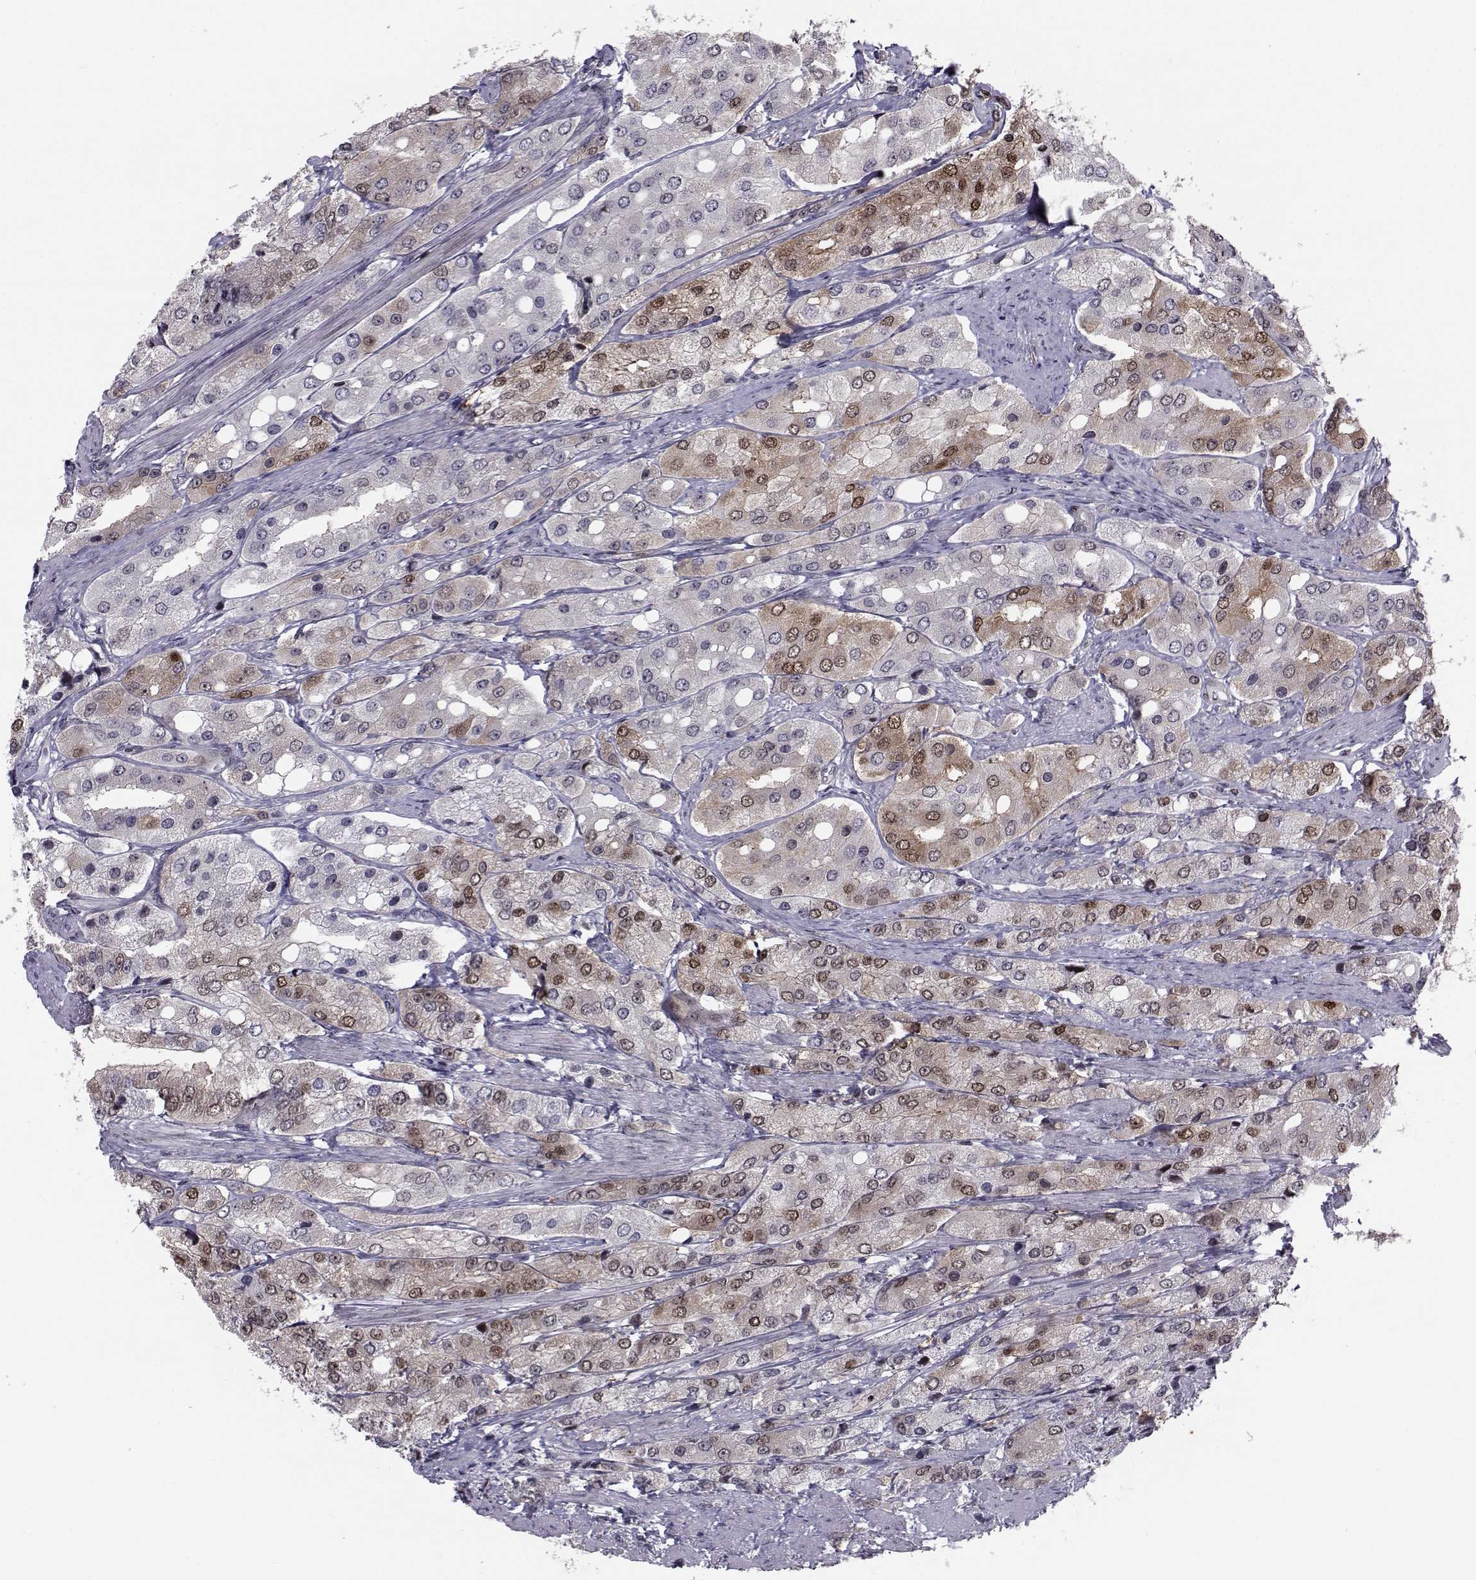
{"staining": {"intensity": "moderate", "quantity": "25%-75%", "location": "cytoplasmic/membranous,nuclear"}, "tissue": "prostate cancer", "cell_type": "Tumor cells", "image_type": "cancer", "snomed": [{"axis": "morphology", "description": "Adenocarcinoma, Low grade"}, {"axis": "topography", "description": "Prostate"}], "caption": "Immunohistochemical staining of human prostate adenocarcinoma (low-grade) displays medium levels of moderate cytoplasmic/membranous and nuclear positivity in approximately 25%-75% of tumor cells.", "gene": "PCP4L1", "patient": {"sex": "male", "age": 69}}